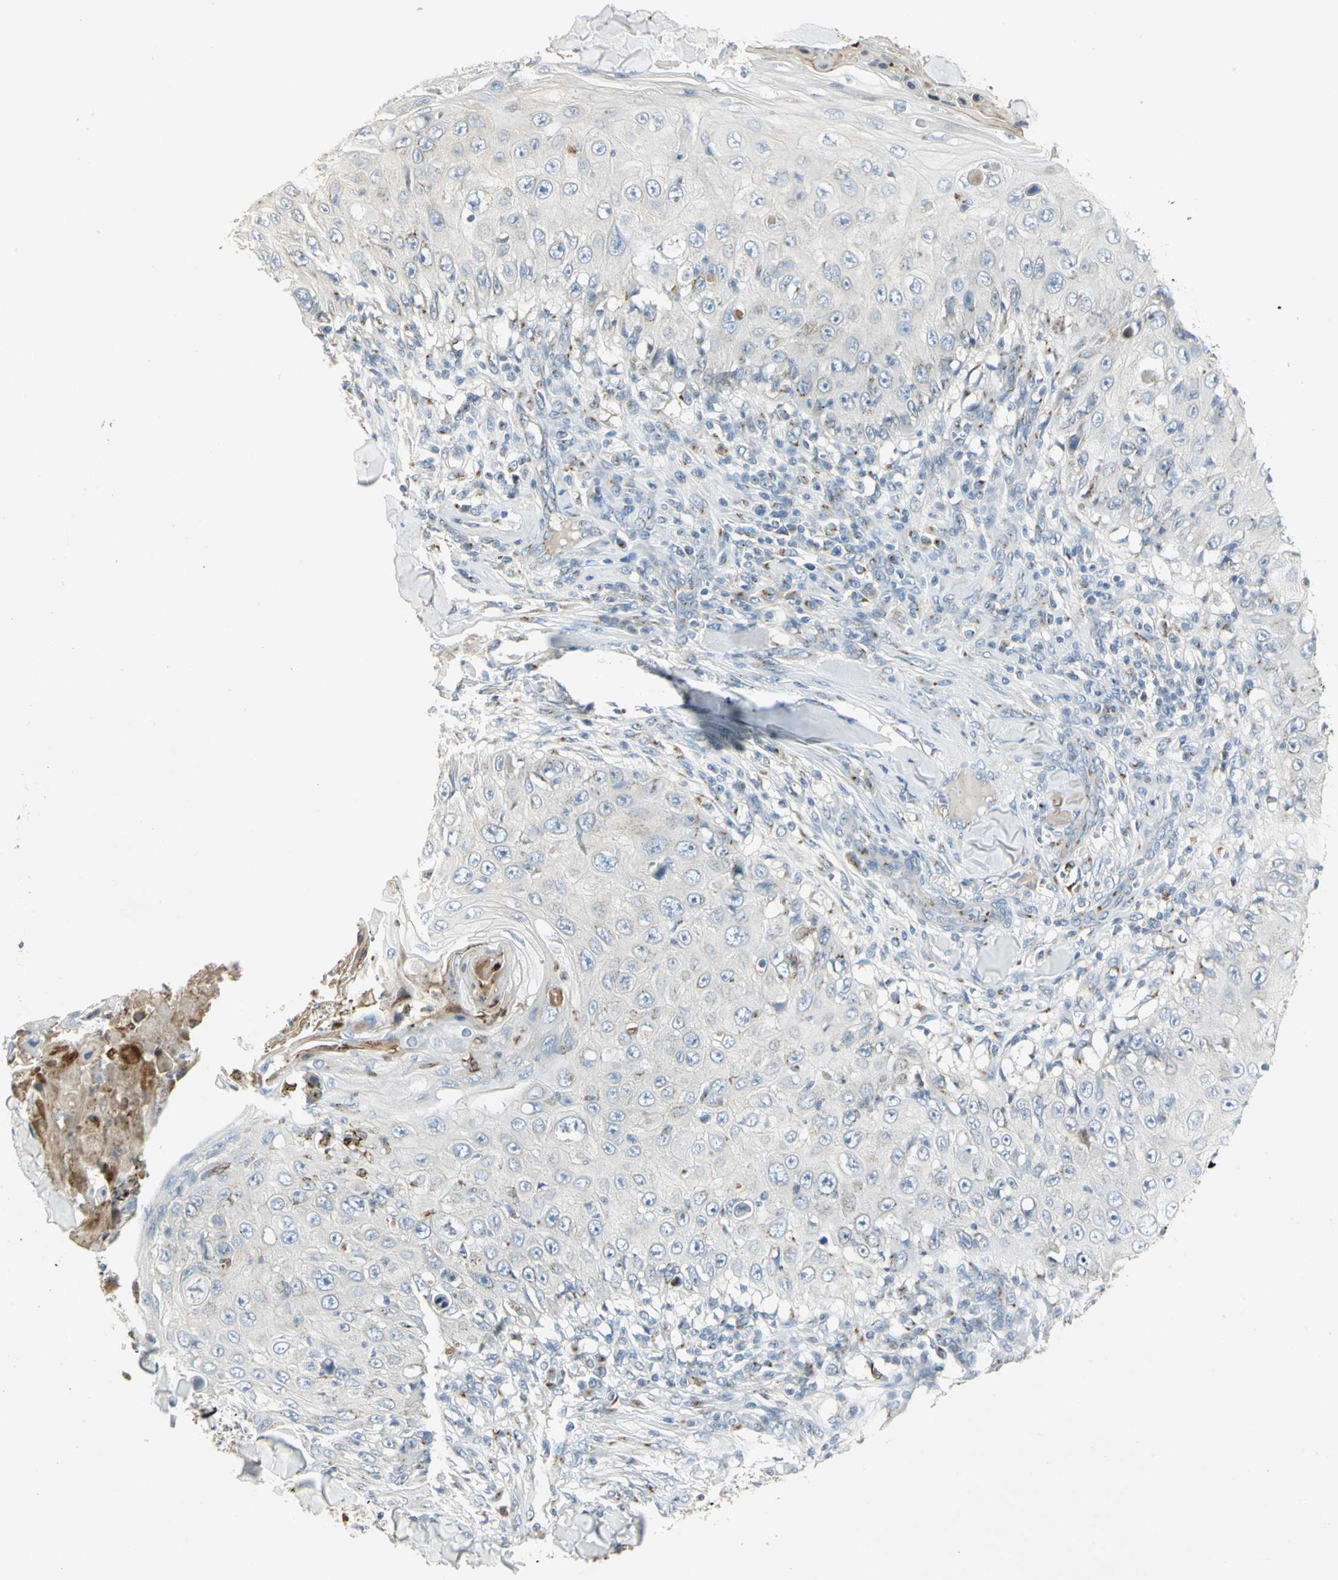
{"staining": {"intensity": "weak", "quantity": "<25%", "location": "cytoplasmic/membranous"}, "tissue": "skin cancer", "cell_type": "Tumor cells", "image_type": "cancer", "snomed": [{"axis": "morphology", "description": "Squamous cell carcinoma, NOS"}, {"axis": "topography", "description": "Skin"}], "caption": "The micrograph demonstrates no significant staining in tumor cells of skin cancer.", "gene": "TM9SF2", "patient": {"sex": "male", "age": 86}}